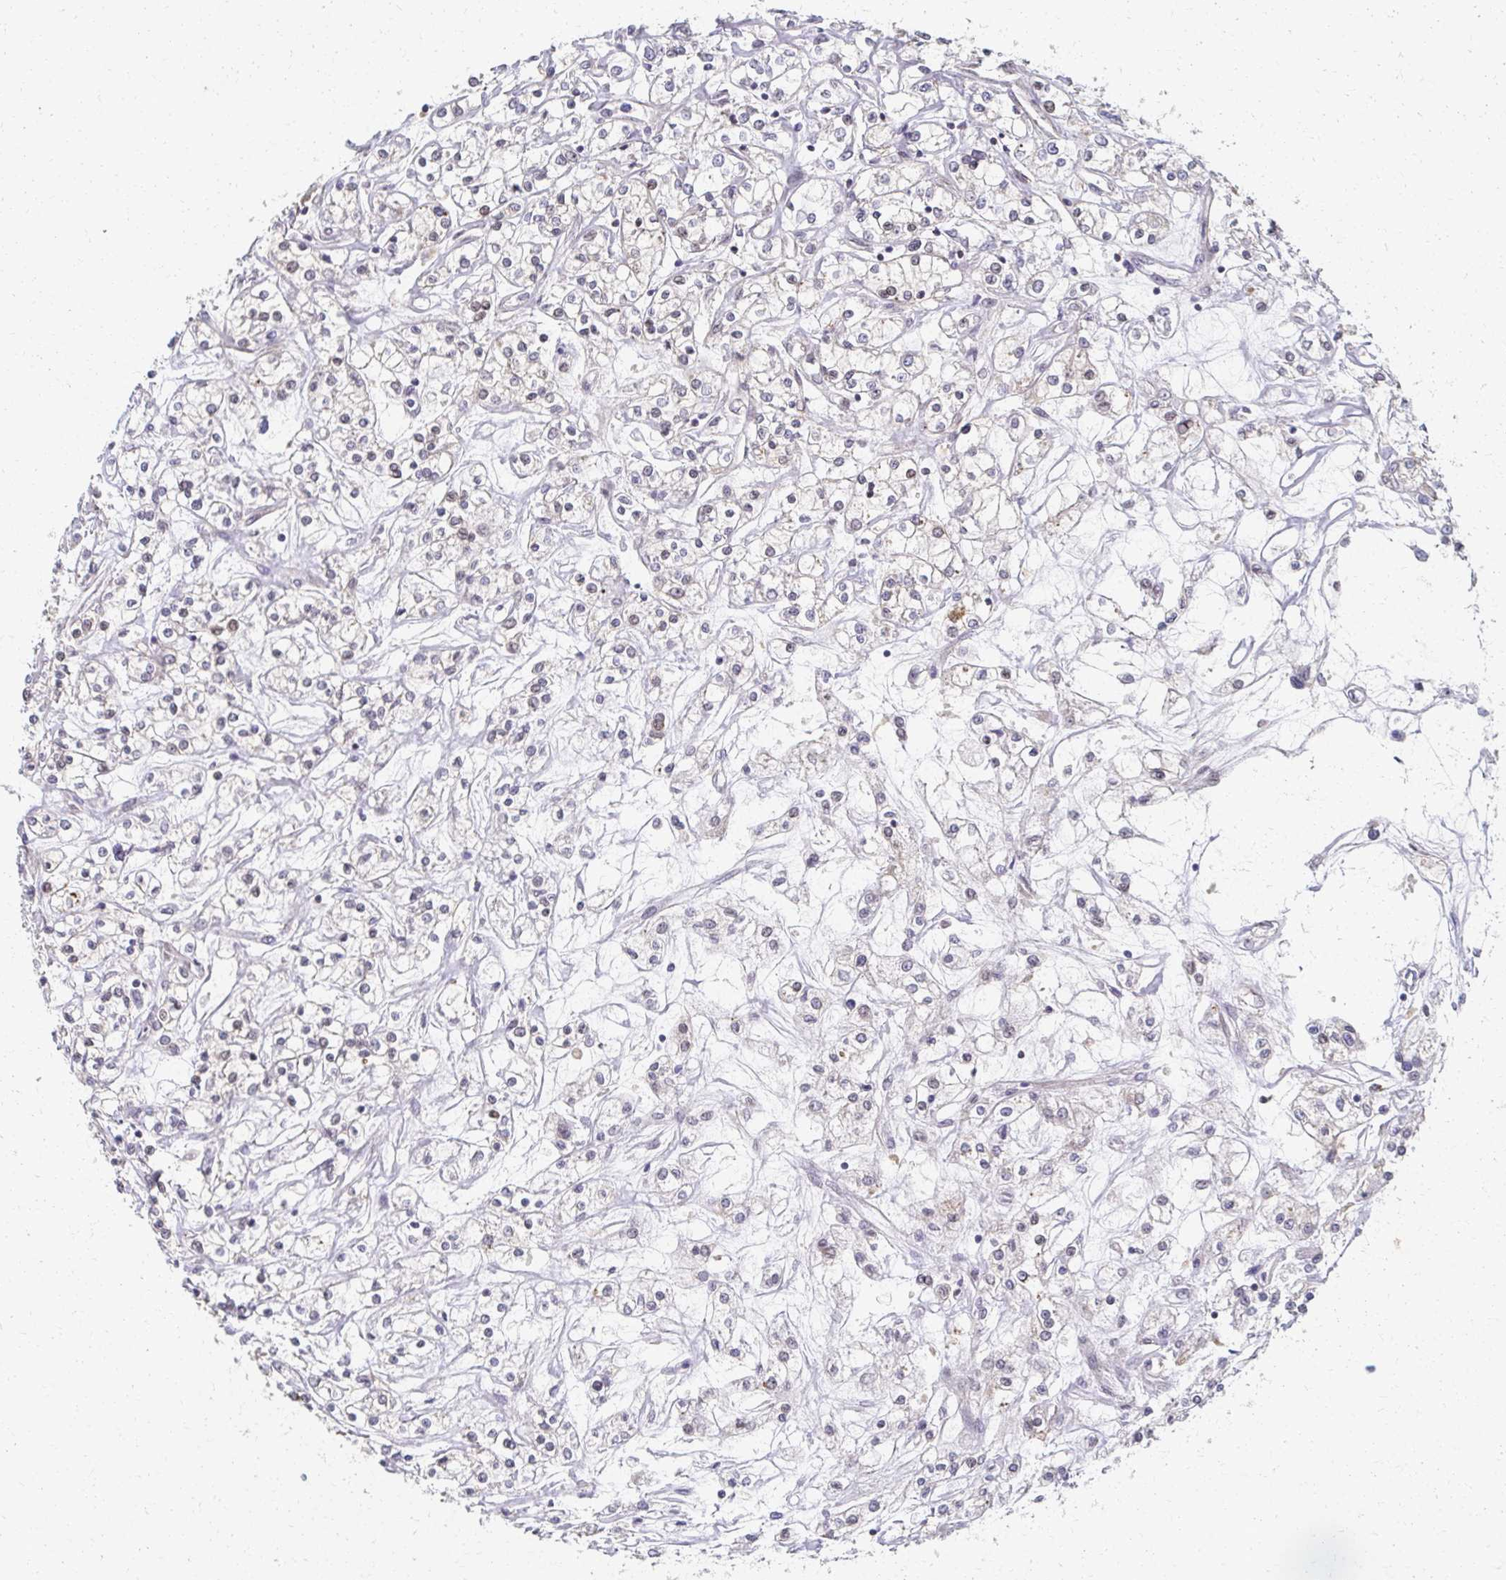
{"staining": {"intensity": "negative", "quantity": "none", "location": "none"}, "tissue": "renal cancer", "cell_type": "Tumor cells", "image_type": "cancer", "snomed": [{"axis": "morphology", "description": "Adenocarcinoma, NOS"}, {"axis": "topography", "description": "Kidney"}], "caption": "A photomicrograph of human renal adenocarcinoma is negative for staining in tumor cells.", "gene": "EOLA2", "patient": {"sex": "female", "age": 59}}